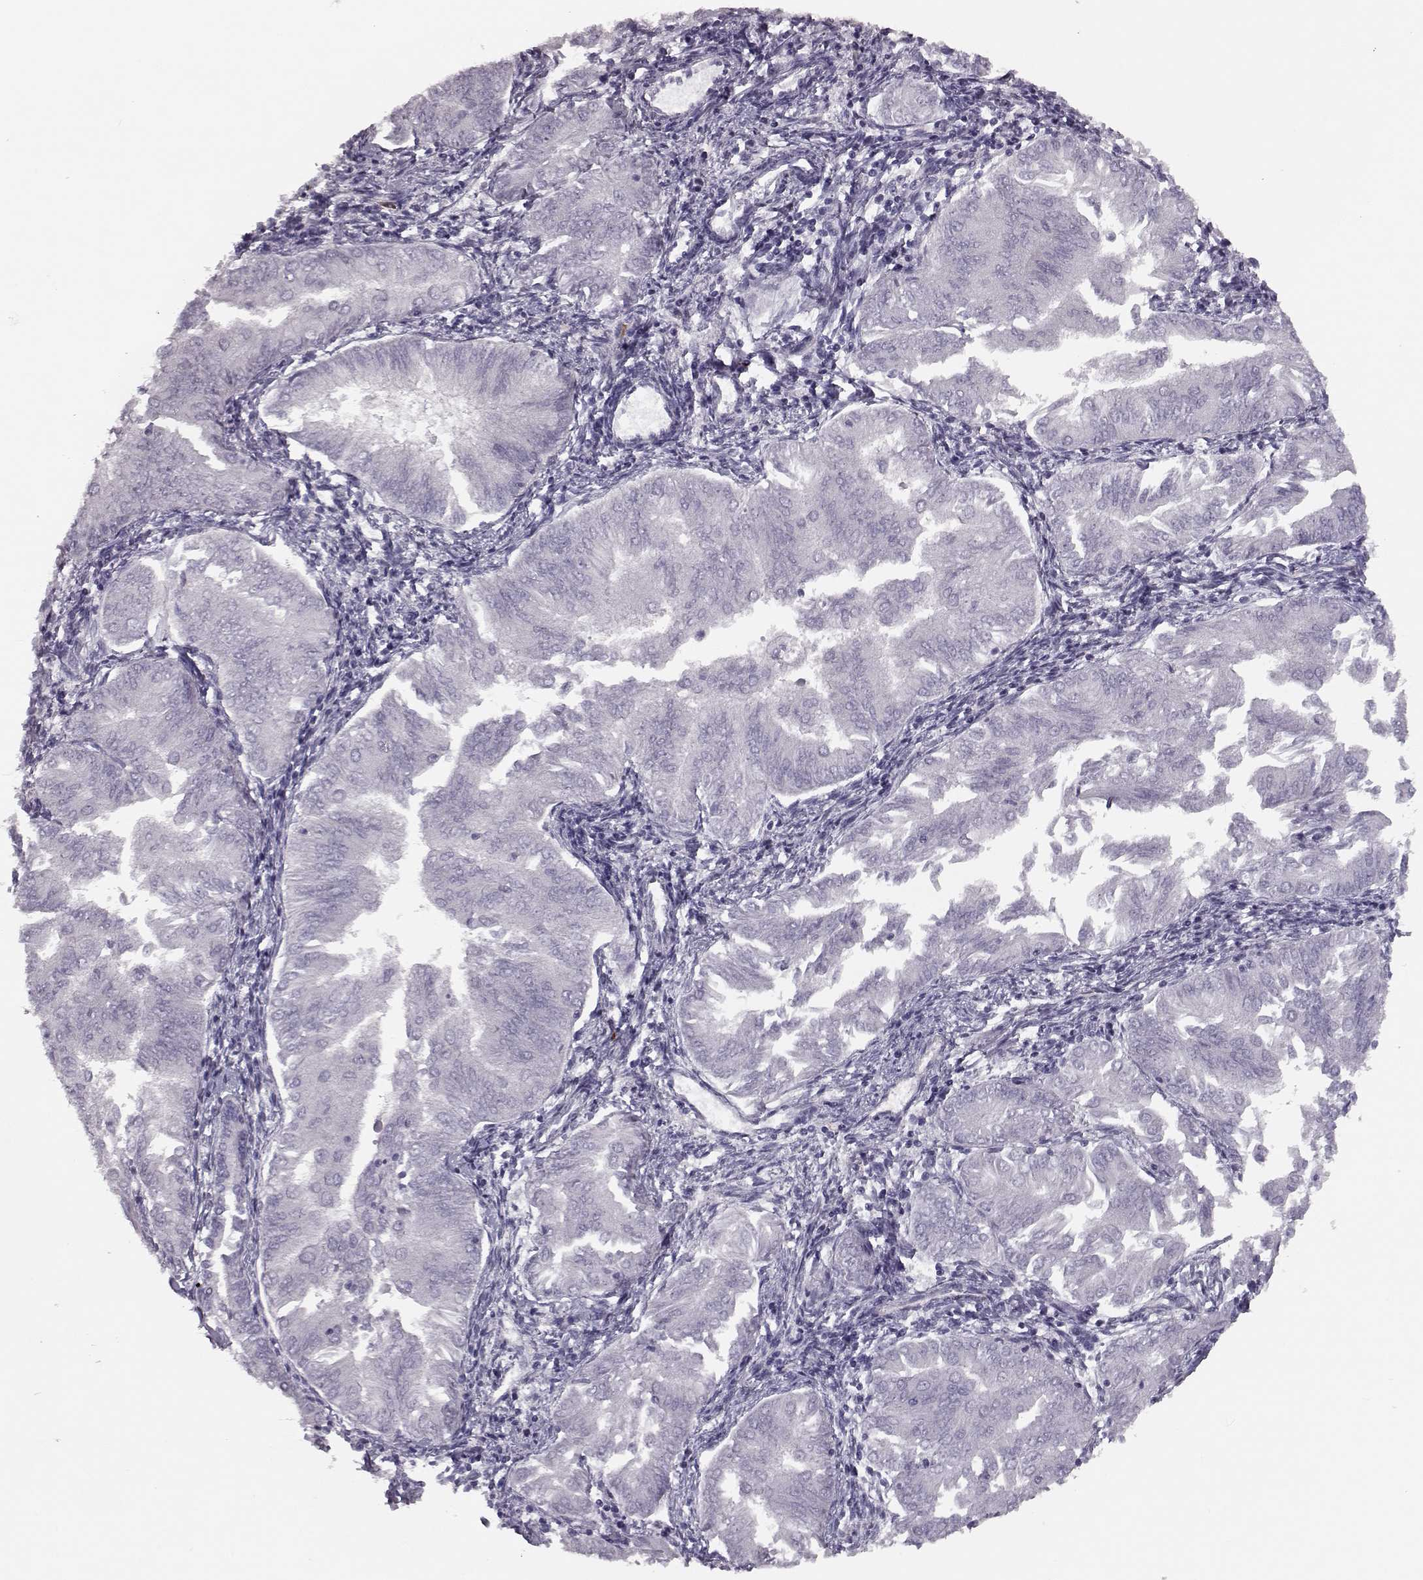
{"staining": {"intensity": "negative", "quantity": "none", "location": "none"}, "tissue": "endometrial cancer", "cell_type": "Tumor cells", "image_type": "cancer", "snomed": [{"axis": "morphology", "description": "Adenocarcinoma, NOS"}, {"axis": "topography", "description": "Endometrium"}], "caption": "Endometrial adenocarcinoma was stained to show a protein in brown. There is no significant staining in tumor cells. (Immunohistochemistry (ihc), brightfield microscopy, high magnification).", "gene": "CCL19", "patient": {"sex": "female", "age": 53}}